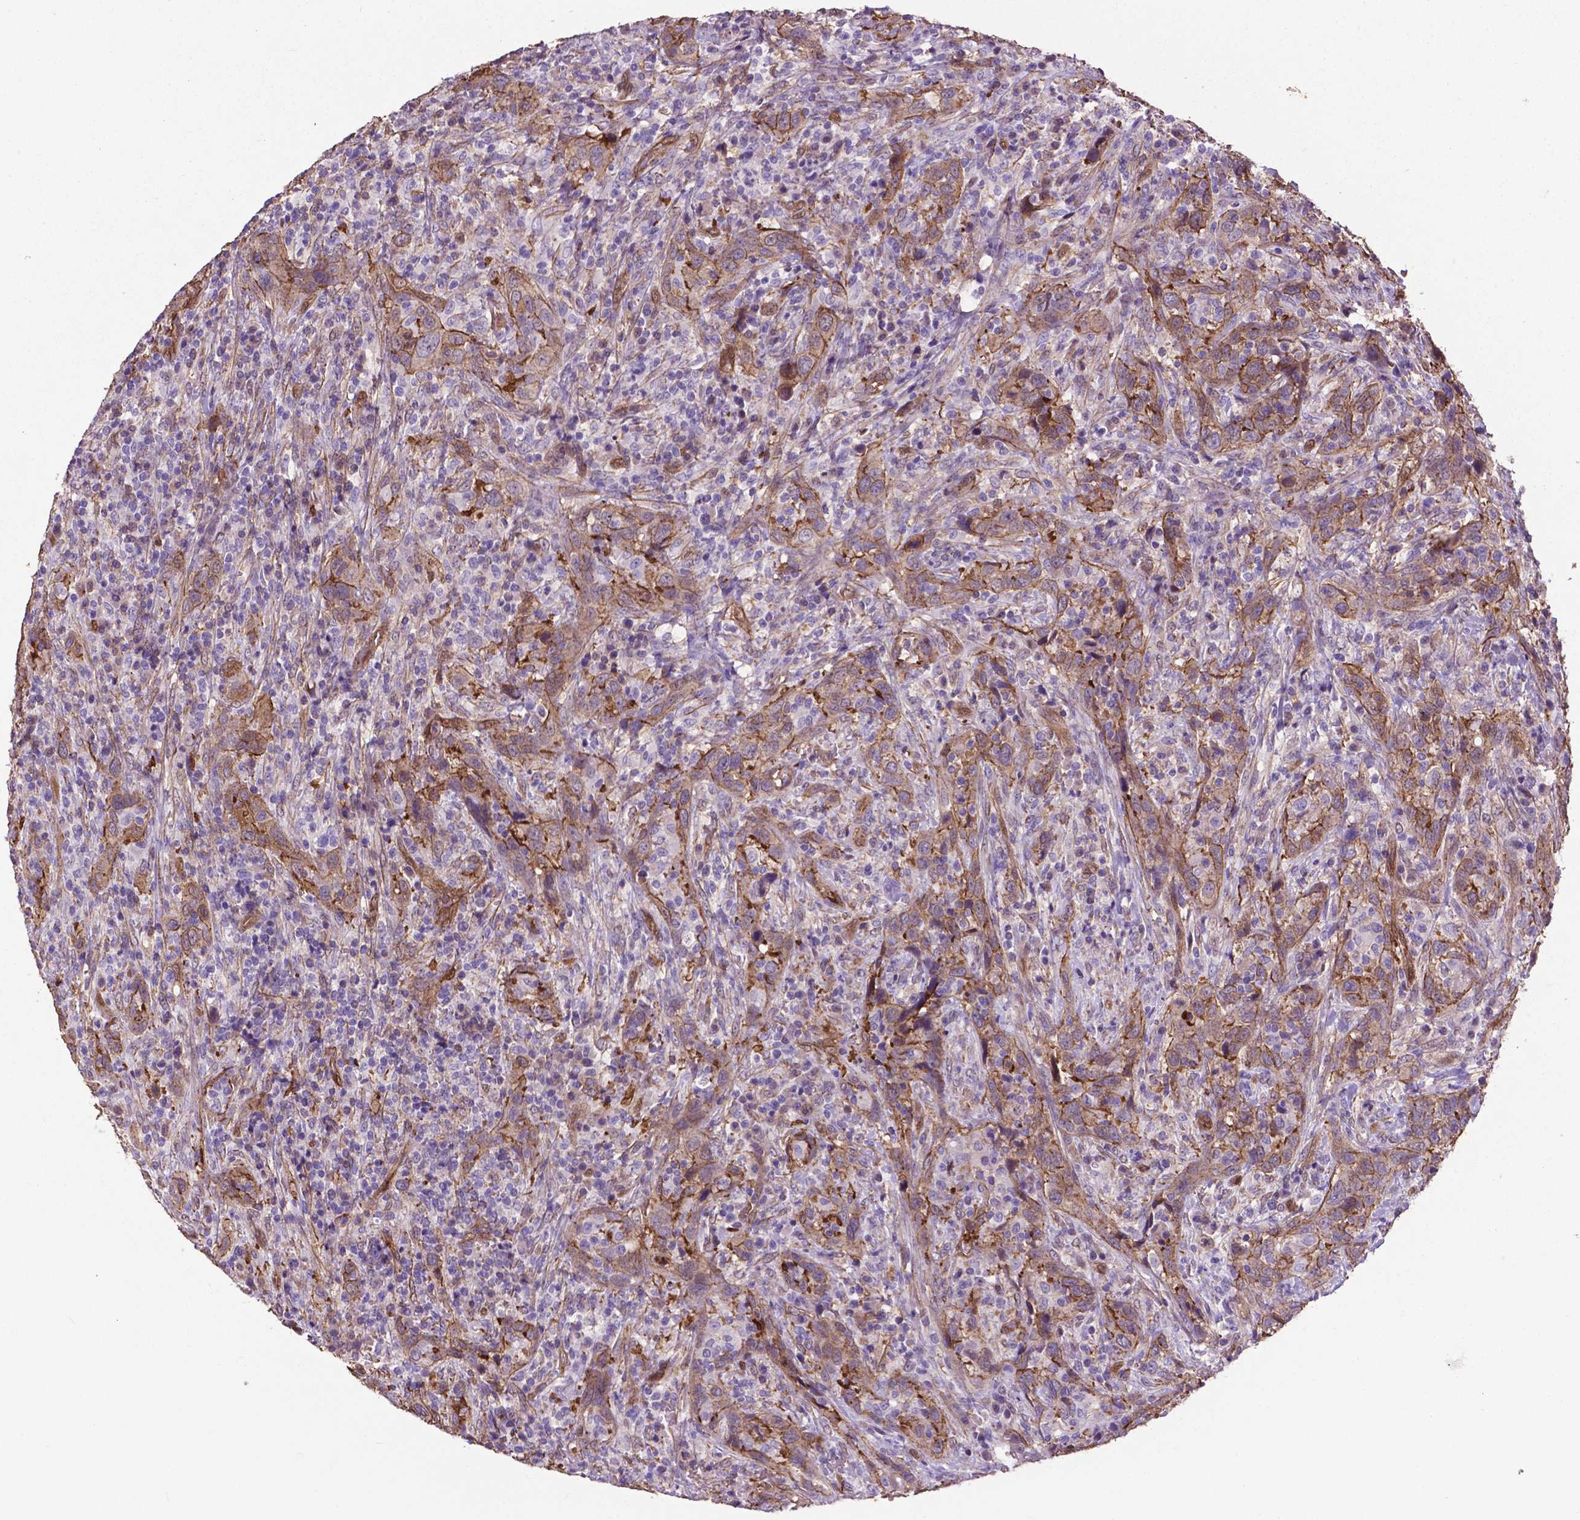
{"staining": {"intensity": "moderate", "quantity": "25%-75%", "location": "cytoplasmic/membranous"}, "tissue": "urothelial cancer", "cell_type": "Tumor cells", "image_type": "cancer", "snomed": [{"axis": "morphology", "description": "Urothelial carcinoma, NOS"}, {"axis": "morphology", "description": "Urothelial carcinoma, High grade"}, {"axis": "topography", "description": "Urinary bladder"}], "caption": "Immunohistochemical staining of urothelial cancer exhibits medium levels of moderate cytoplasmic/membranous staining in approximately 25%-75% of tumor cells.", "gene": "PDLIM1", "patient": {"sex": "female", "age": 64}}